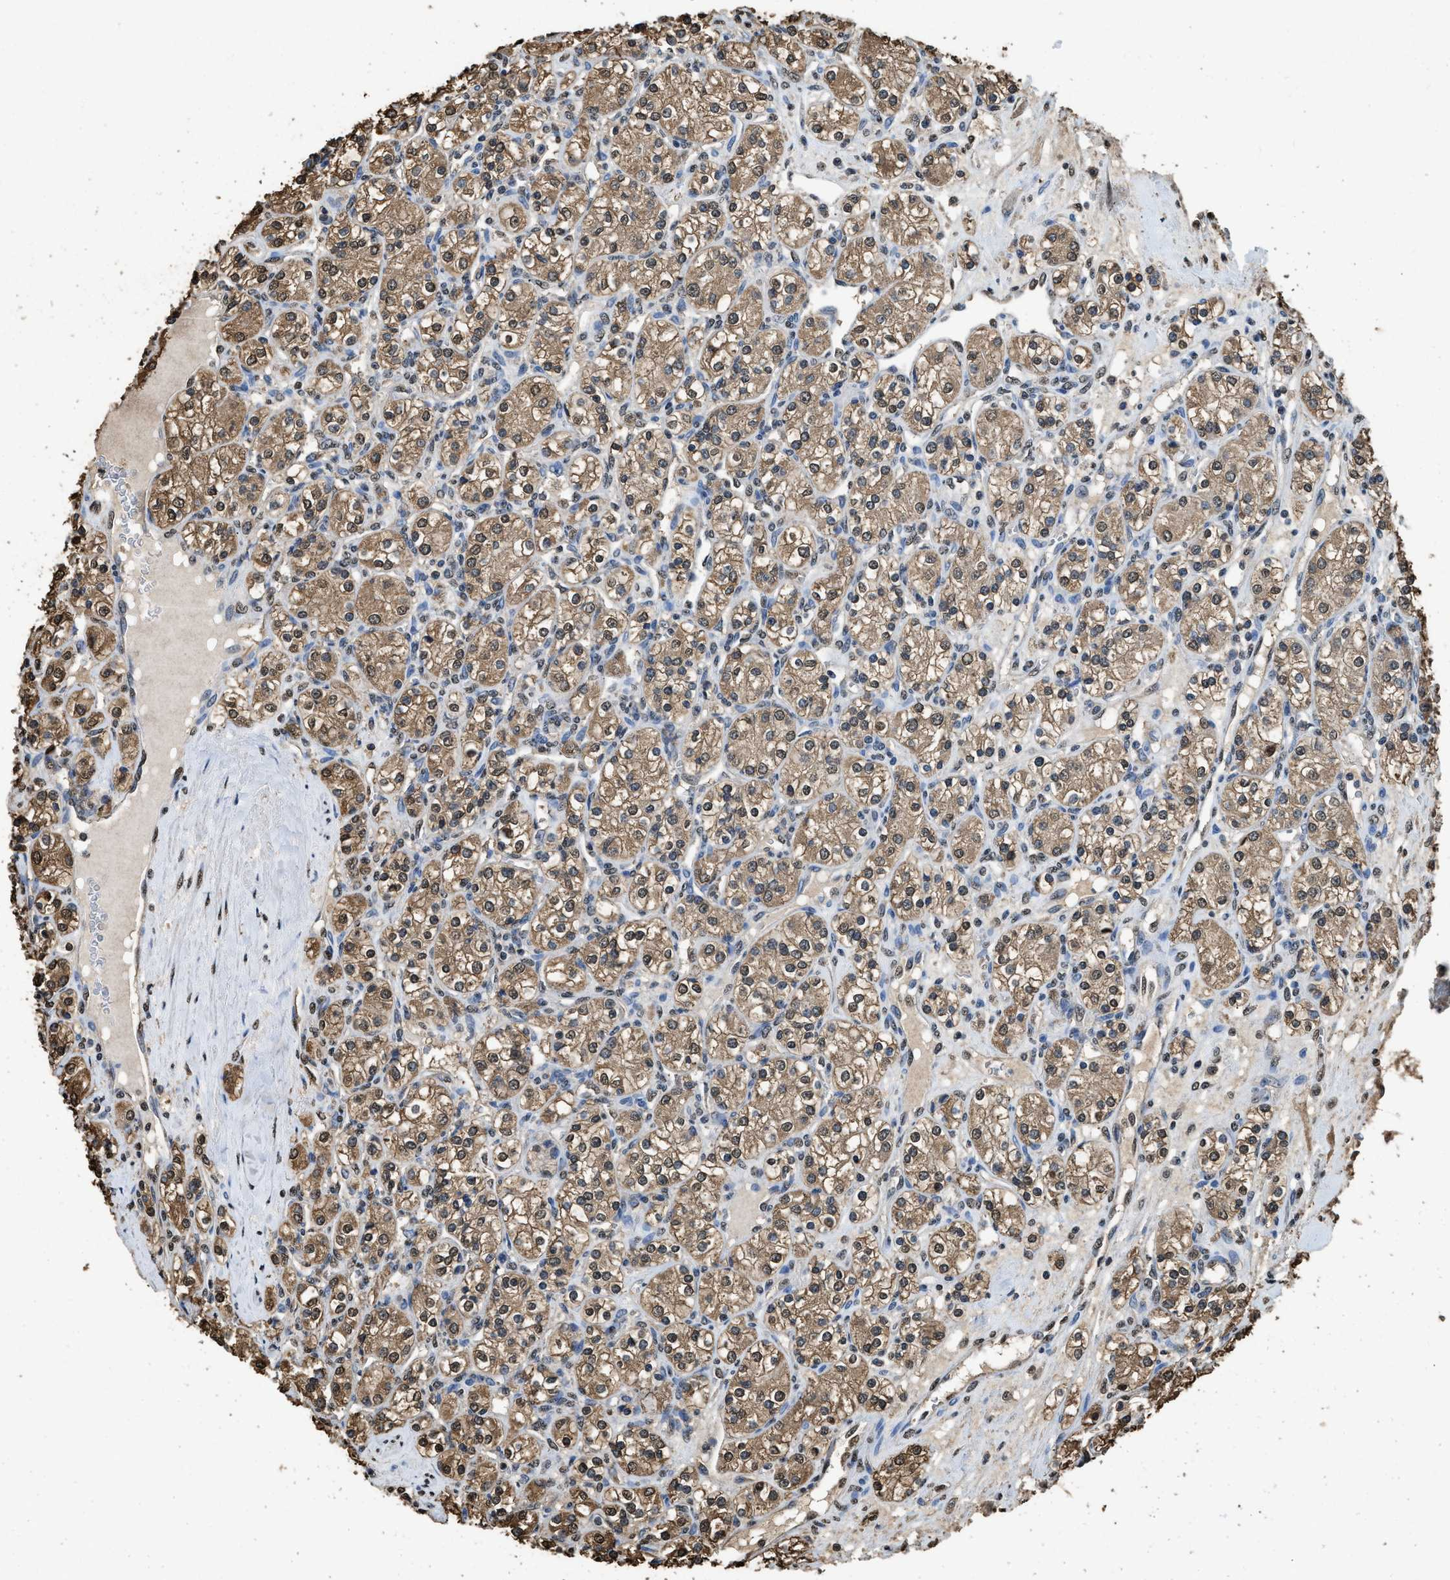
{"staining": {"intensity": "moderate", "quantity": ">75%", "location": "cytoplasmic/membranous,nuclear"}, "tissue": "renal cancer", "cell_type": "Tumor cells", "image_type": "cancer", "snomed": [{"axis": "morphology", "description": "Adenocarcinoma, NOS"}, {"axis": "topography", "description": "Kidney"}], "caption": "IHC staining of adenocarcinoma (renal), which displays medium levels of moderate cytoplasmic/membranous and nuclear staining in approximately >75% of tumor cells indicating moderate cytoplasmic/membranous and nuclear protein positivity. The staining was performed using DAB (3,3'-diaminobenzidine) (brown) for protein detection and nuclei were counterstained in hematoxylin (blue).", "gene": "GAPDH", "patient": {"sex": "male", "age": 77}}